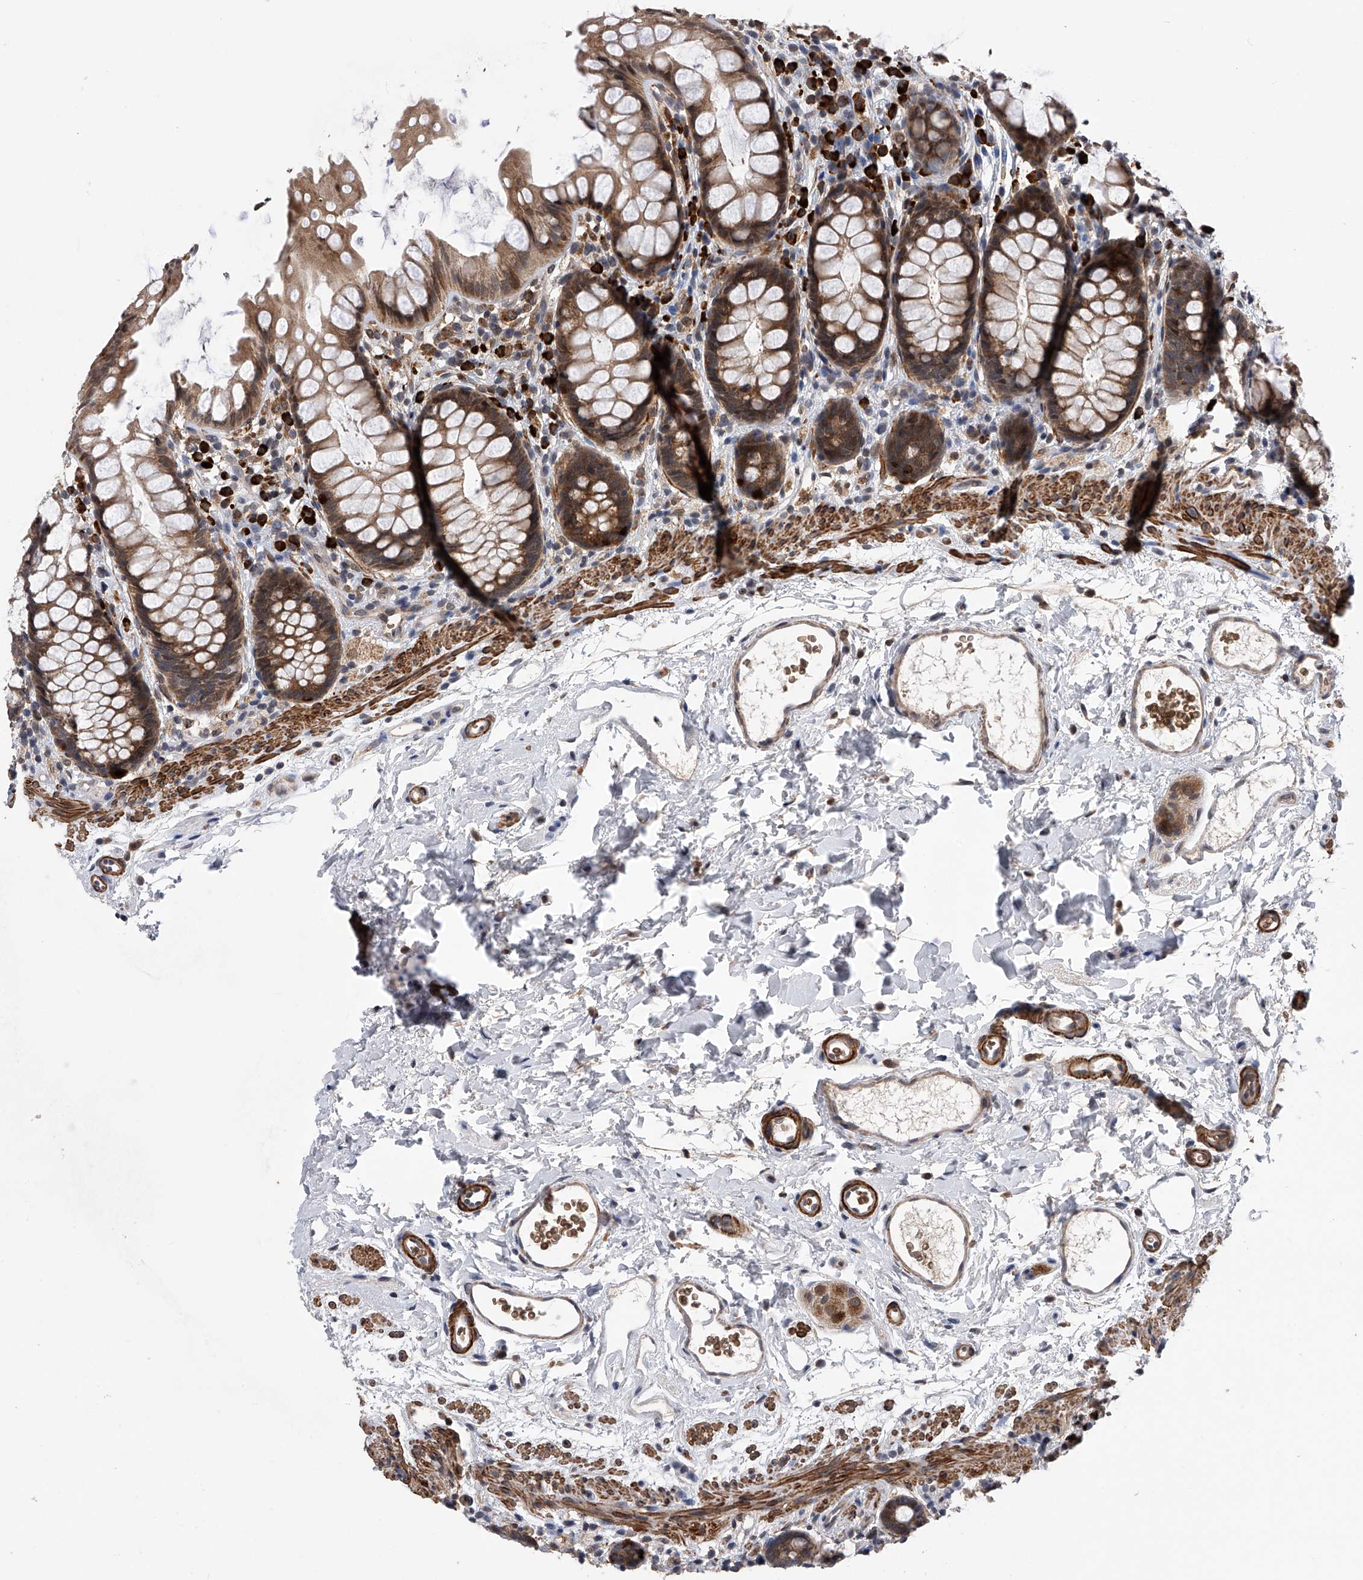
{"staining": {"intensity": "moderate", "quantity": ">75%", "location": "cytoplasmic/membranous"}, "tissue": "rectum", "cell_type": "Glandular cells", "image_type": "normal", "snomed": [{"axis": "morphology", "description": "Normal tissue, NOS"}, {"axis": "topography", "description": "Rectum"}], "caption": "The photomicrograph exhibits immunohistochemical staining of benign rectum. There is moderate cytoplasmic/membranous staining is identified in approximately >75% of glandular cells. Nuclei are stained in blue.", "gene": "SPOCK1", "patient": {"sex": "female", "age": 65}}